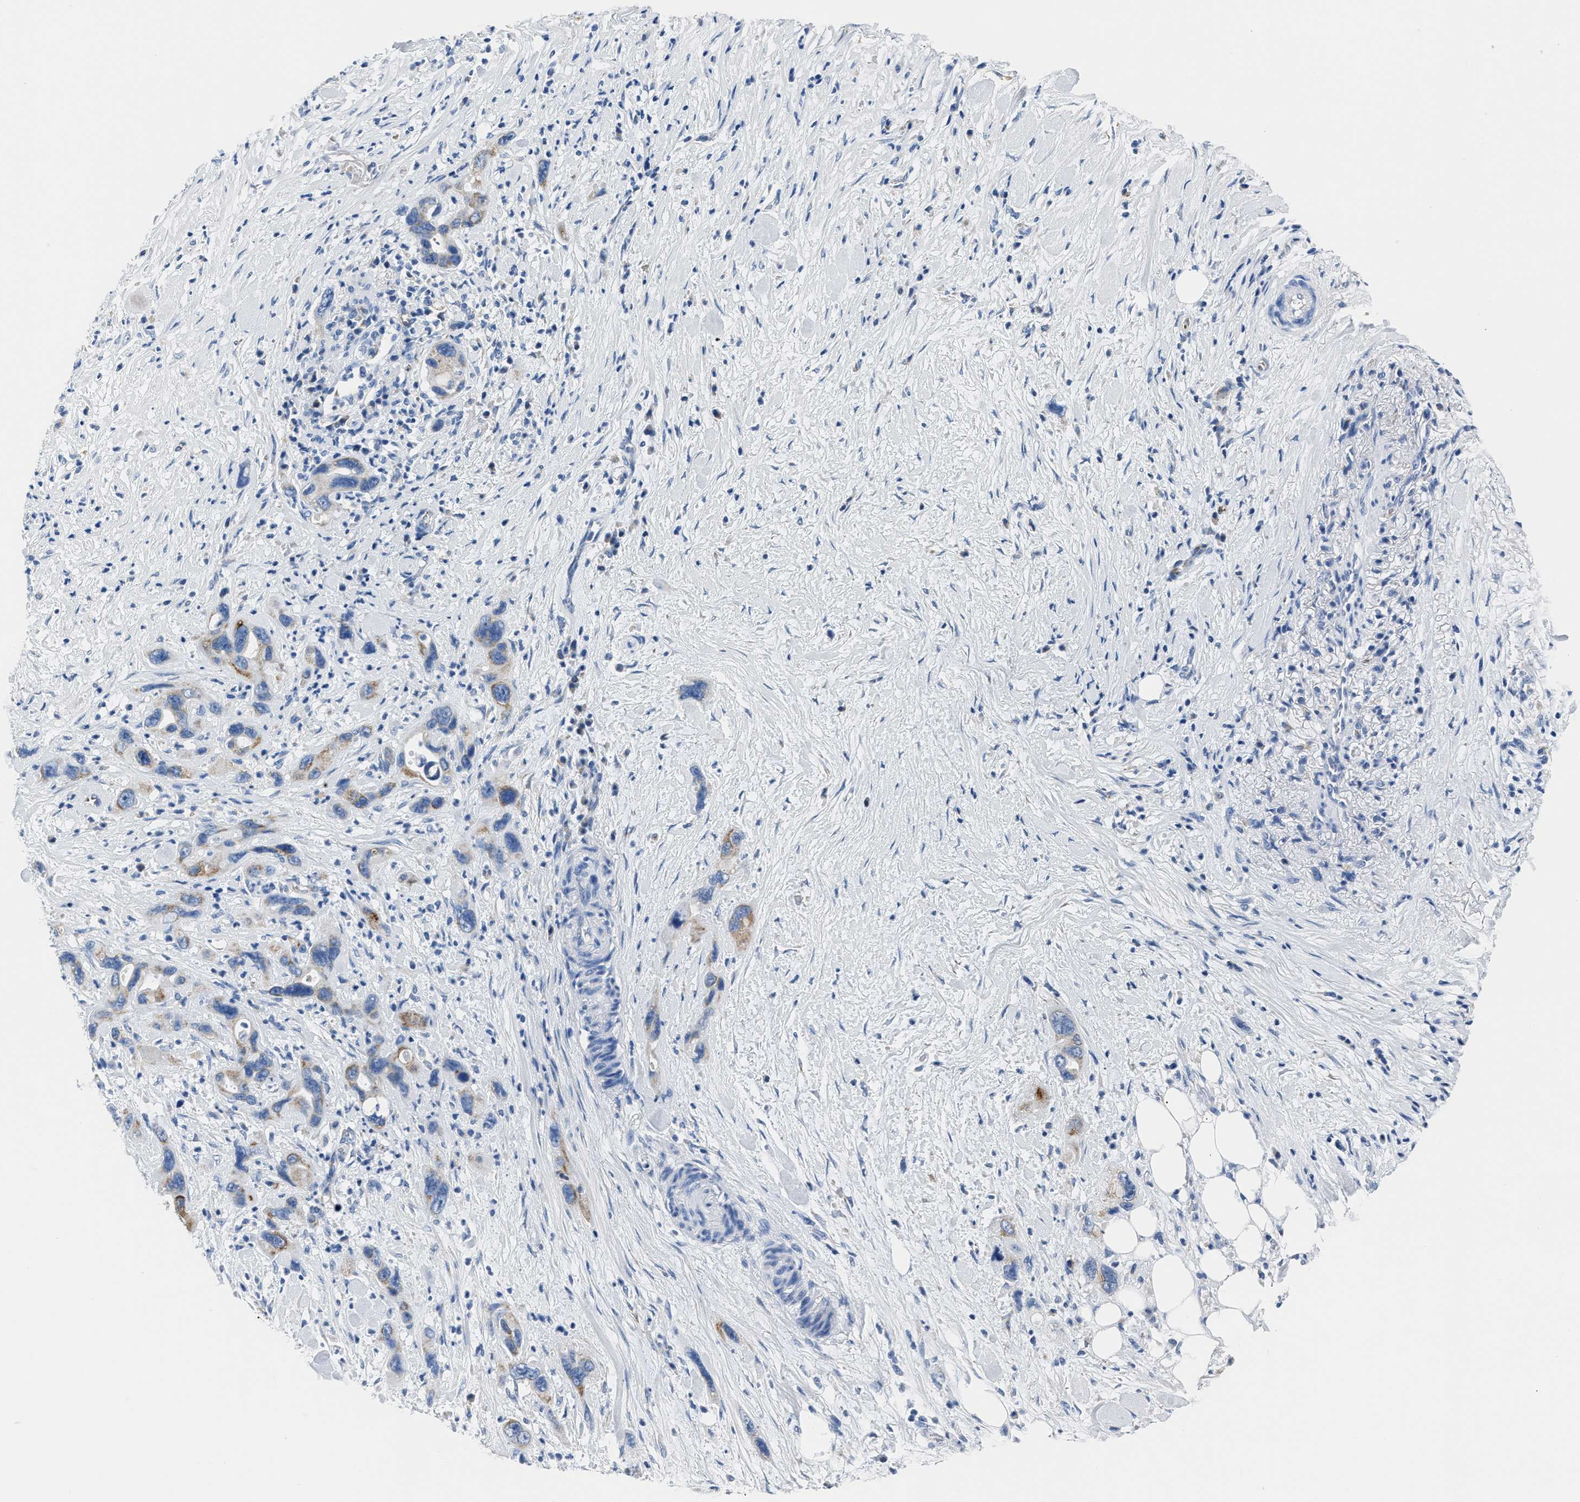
{"staining": {"intensity": "weak", "quantity": "<25%", "location": "cytoplasmic/membranous"}, "tissue": "pancreatic cancer", "cell_type": "Tumor cells", "image_type": "cancer", "snomed": [{"axis": "morphology", "description": "Adenocarcinoma, NOS"}, {"axis": "topography", "description": "Pancreas"}], "caption": "Immunohistochemical staining of human pancreatic cancer (adenocarcinoma) displays no significant staining in tumor cells.", "gene": "AMACR", "patient": {"sex": "female", "age": 70}}